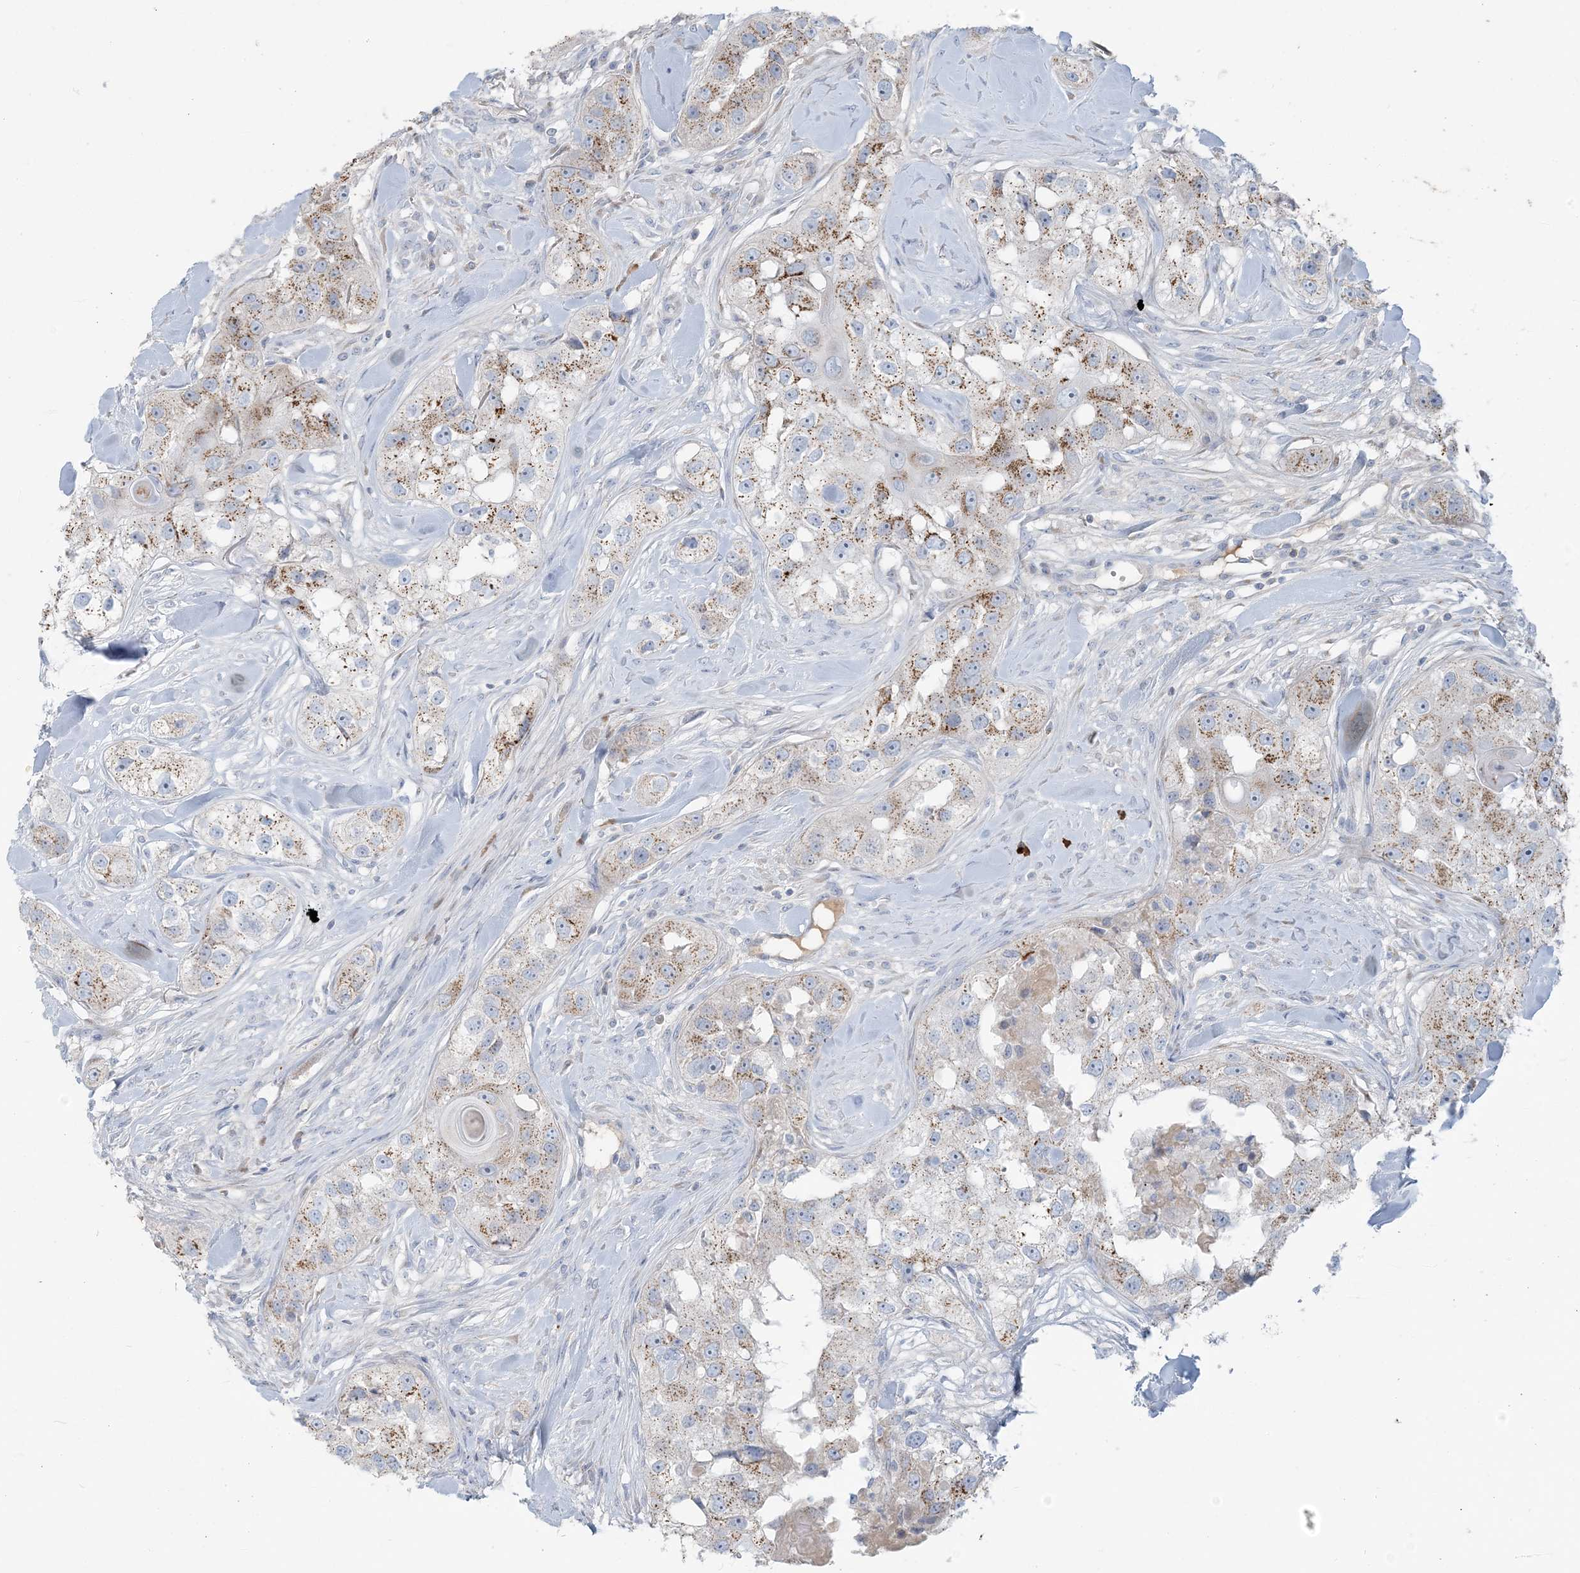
{"staining": {"intensity": "moderate", "quantity": ">75%", "location": "cytoplasmic/membranous"}, "tissue": "head and neck cancer", "cell_type": "Tumor cells", "image_type": "cancer", "snomed": [{"axis": "morphology", "description": "Normal tissue, NOS"}, {"axis": "morphology", "description": "Squamous cell carcinoma, NOS"}, {"axis": "topography", "description": "Skeletal muscle"}, {"axis": "topography", "description": "Head-Neck"}], "caption": "The photomicrograph exhibits a brown stain indicating the presence of a protein in the cytoplasmic/membranous of tumor cells in squamous cell carcinoma (head and neck).", "gene": "SCML1", "patient": {"sex": "male", "age": 51}}